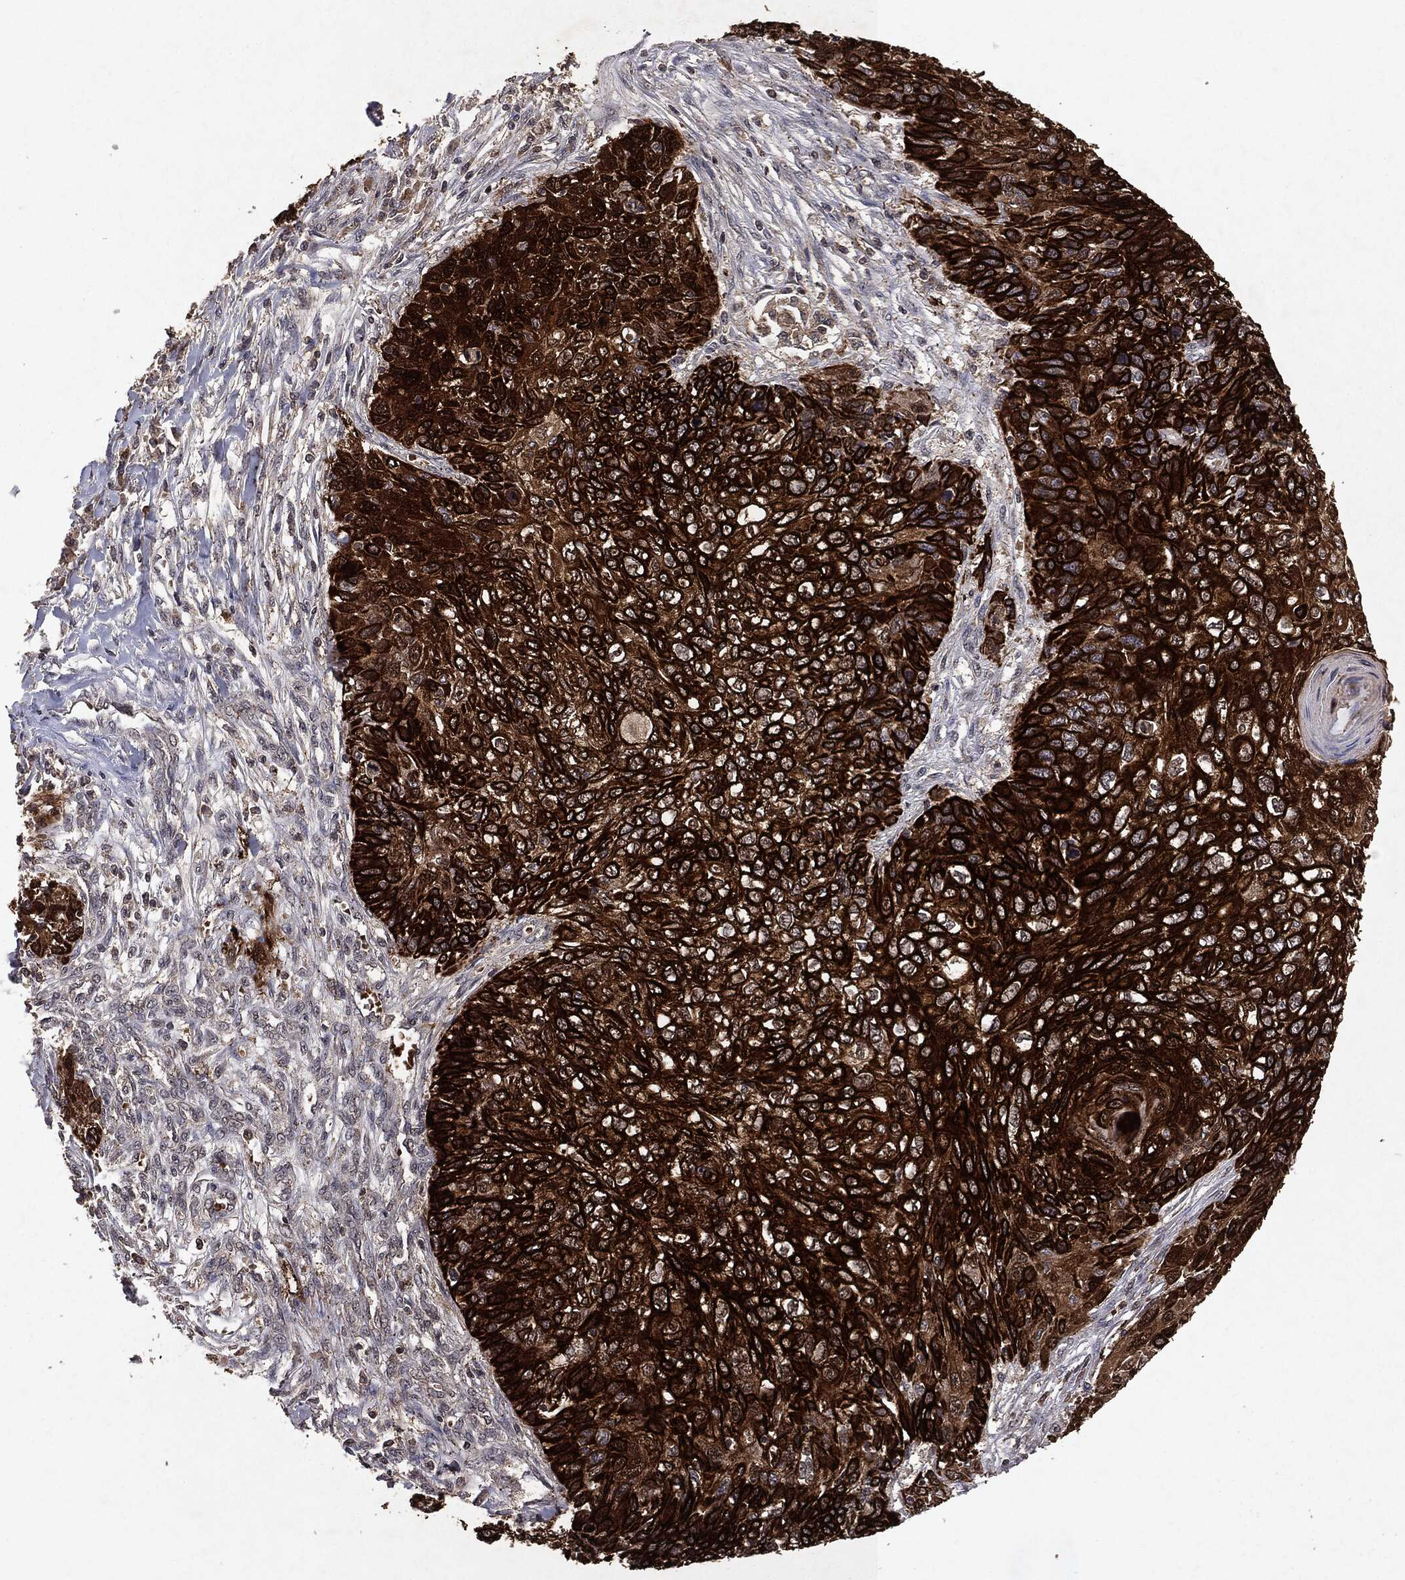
{"staining": {"intensity": "strong", "quantity": ">75%", "location": "cytoplasmic/membranous"}, "tissue": "skin cancer", "cell_type": "Tumor cells", "image_type": "cancer", "snomed": [{"axis": "morphology", "description": "Squamous cell carcinoma, NOS"}, {"axis": "topography", "description": "Skin"}], "caption": "Tumor cells demonstrate high levels of strong cytoplasmic/membranous staining in about >75% of cells in skin squamous cell carcinoma. (IHC, brightfield microscopy, high magnification).", "gene": "MTOR", "patient": {"sex": "male", "age": 92}}